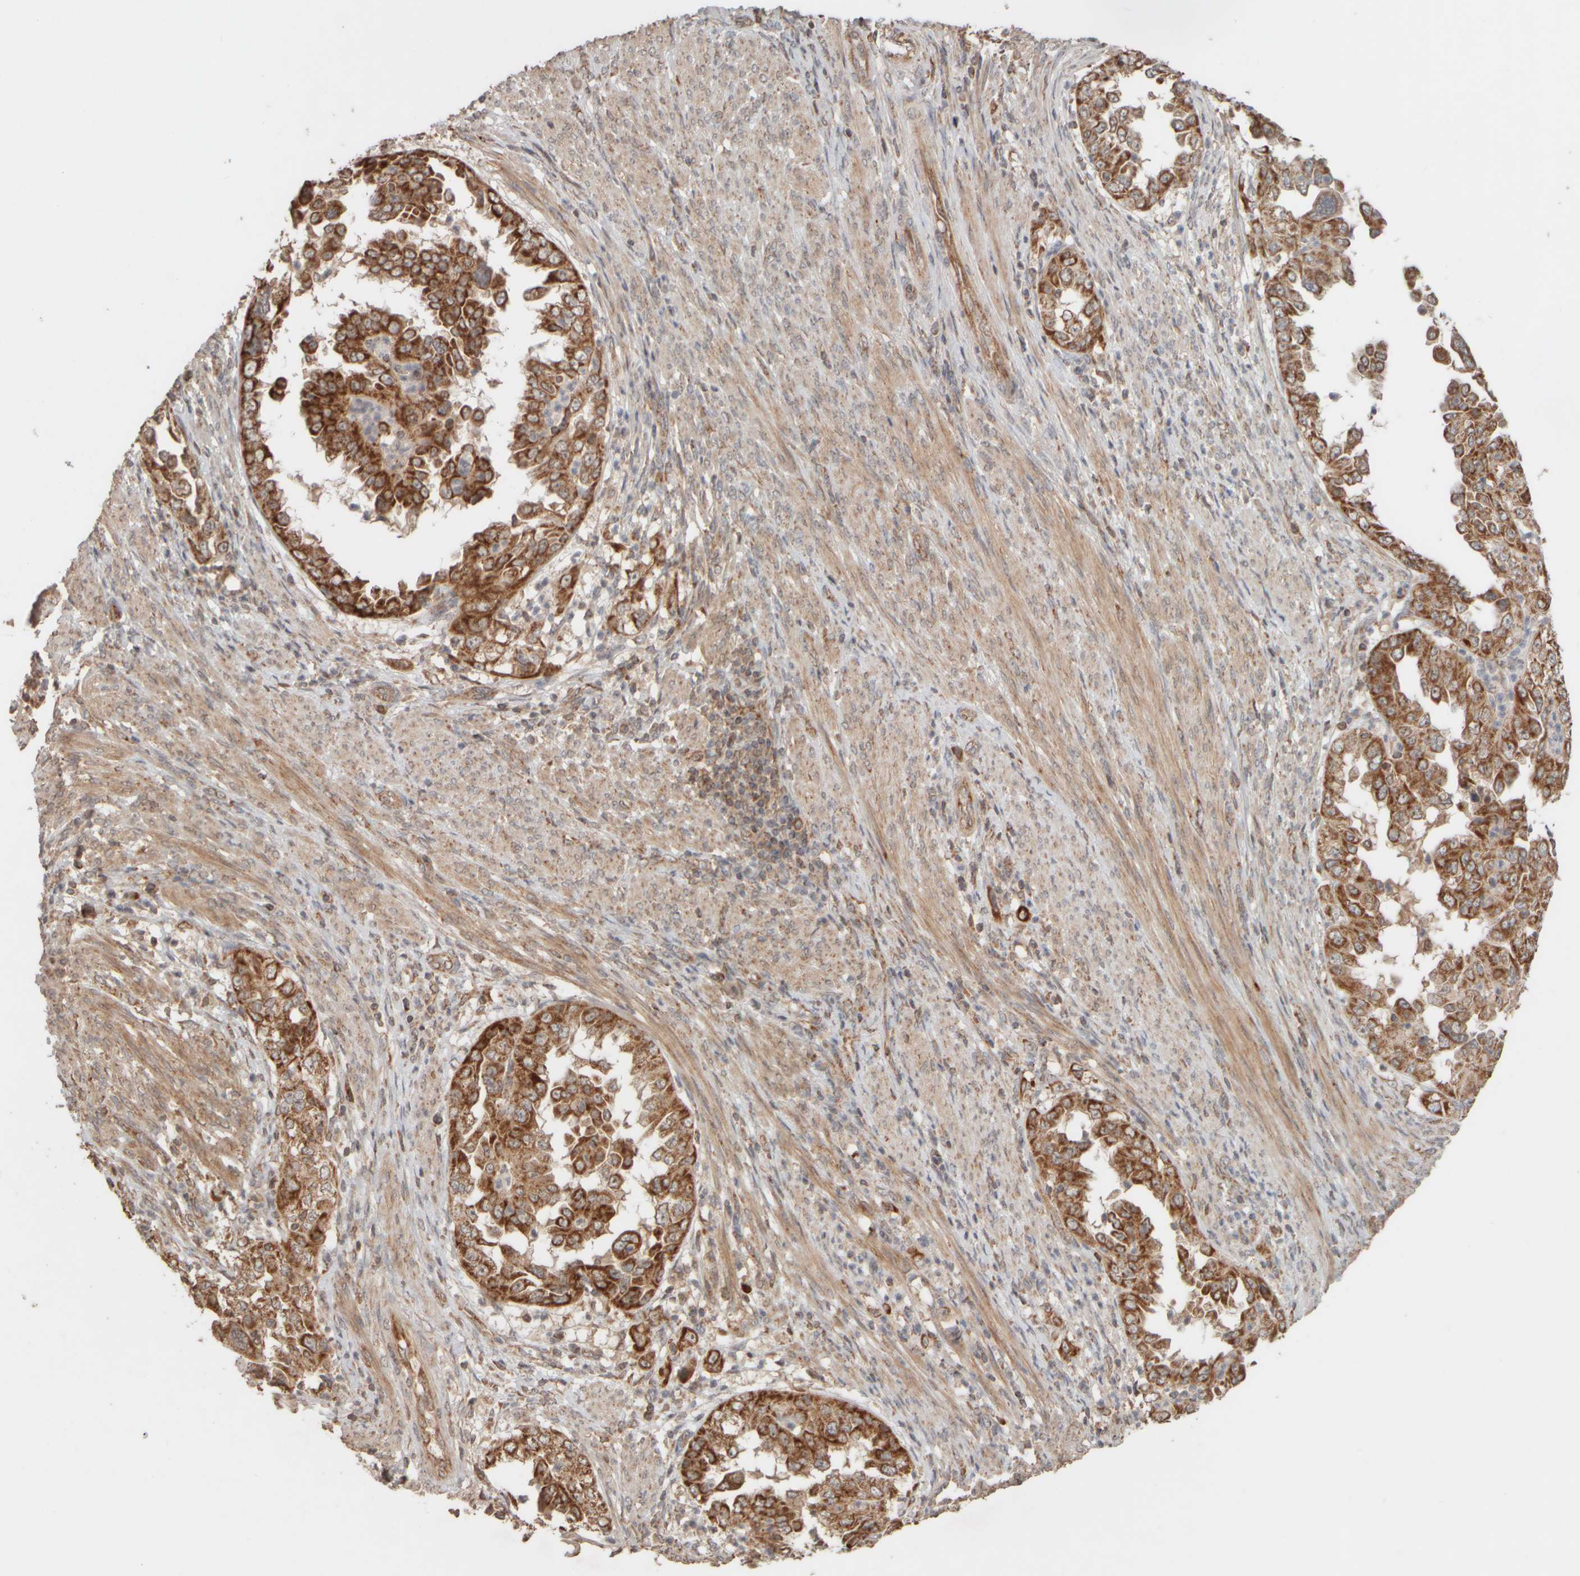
{"staining": {"intensity": "strong", "quantity": ">75%", "location": "cytoplasmic/membranous"}, "tissue": "endometrial cancer", "cell_type": "Tumor cells", "image_type": "cancer", "snomed": [{"axis": "morphology", "description": "Adenocarcinoma, NOS"}, {"axis": "topography", "description": "Endometrium"}], "caption": "Brown immunohistochemical staining in human endometrial cancer (adenocarcinoma) shows strong cytoplasmic/membranous staining in about >75% of tumor cells.", "gene": "EIF2B3", "patient": {"sex": "female", "age": 85}}